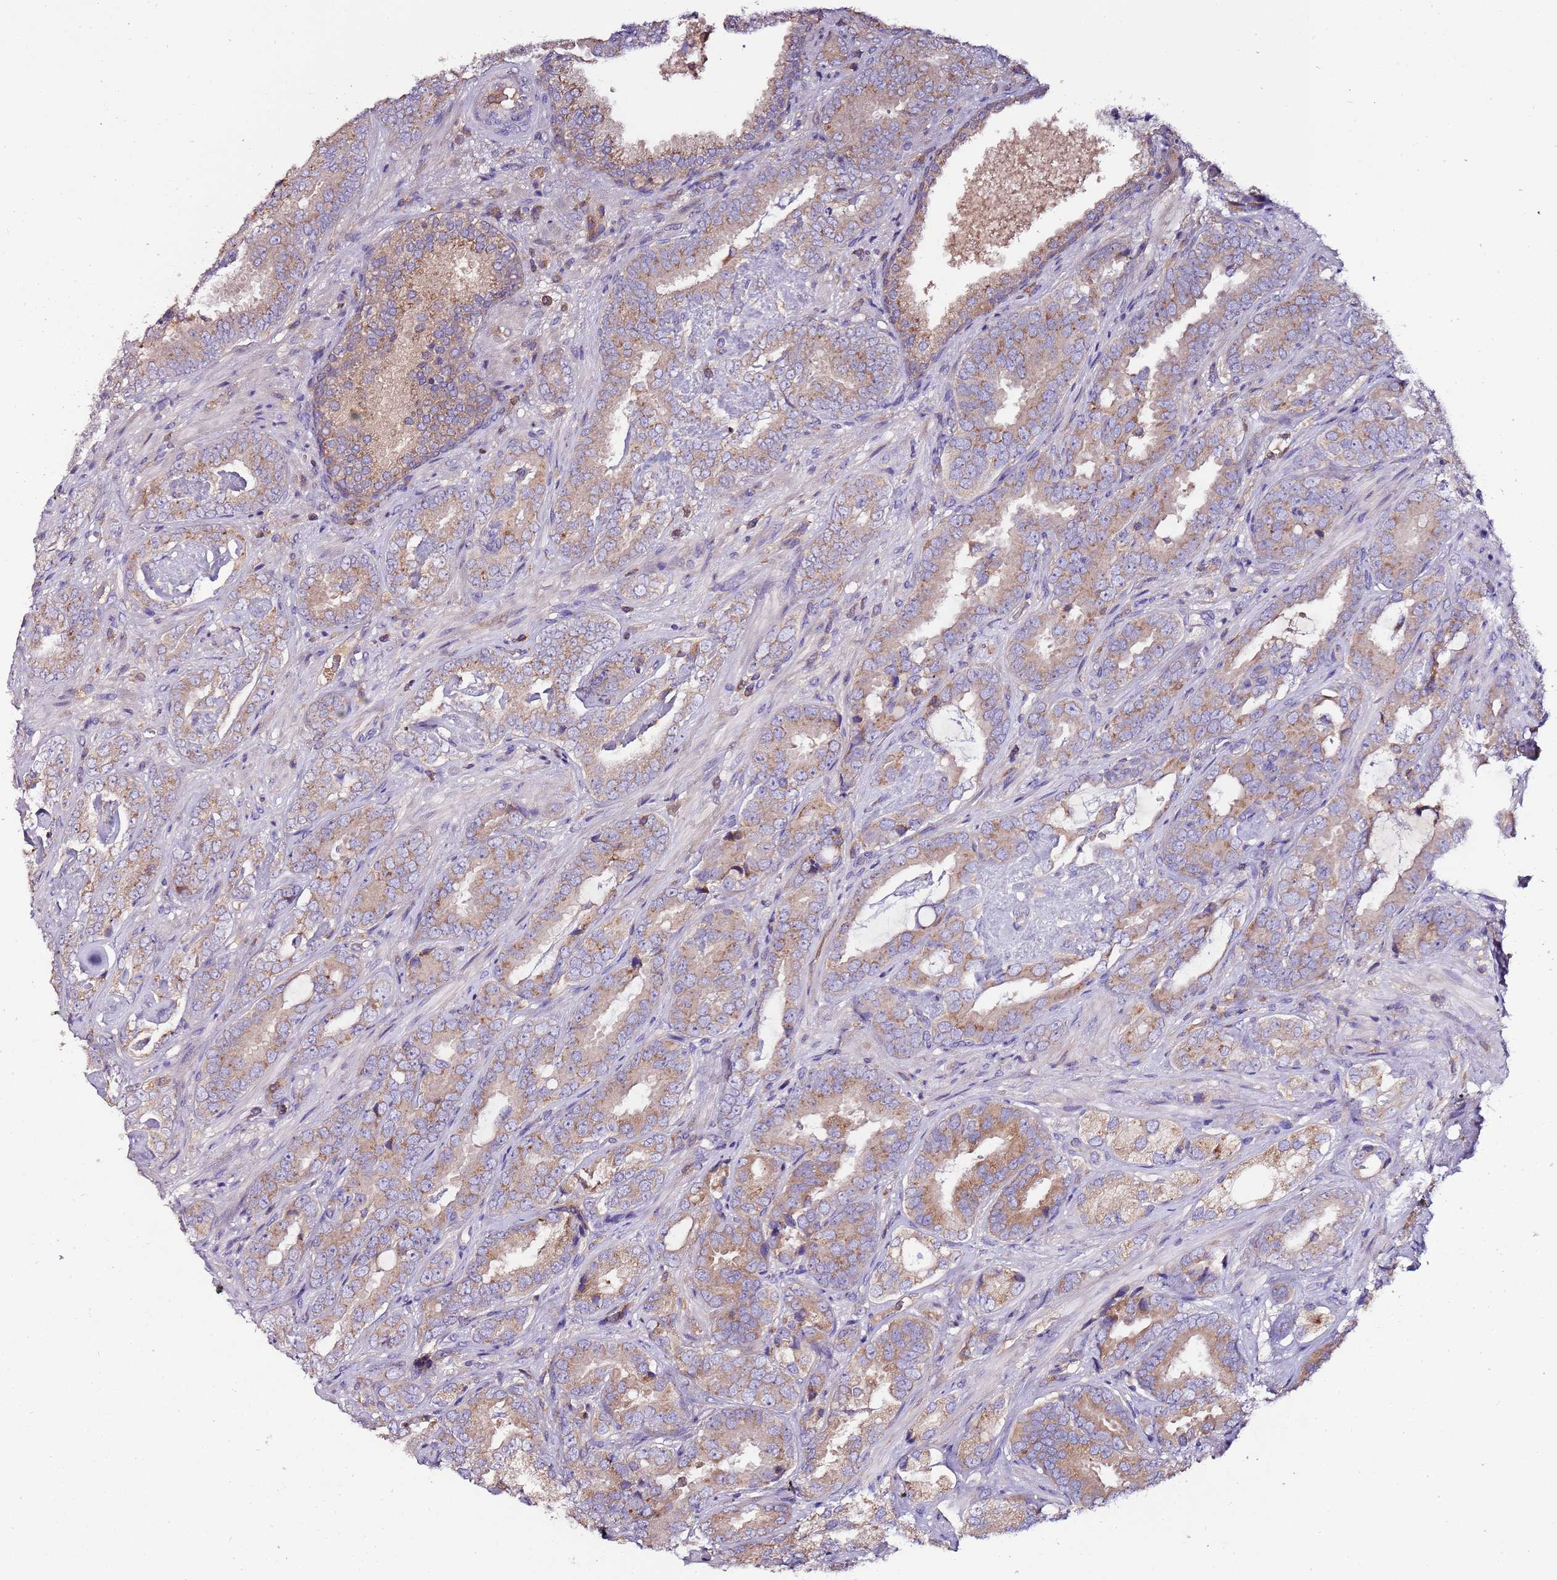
{"staining": {"intensity": "moderate", "quantity": ">75%", "location": "cytoplasmic/membranous"}, "tissue": "prostate cancer", "cell_type": "Tumor cells", "image_type": "cancer", "snomed": [{"axis": "morphology", "description": "Adenocarcinoma, High grade"}, {"axis": "topography", "description": "Prostate"}], "caption": "Immunohistochemical staining of human prostate adenocarcinoma (high-grade) shows medium levels of moderate cytoplasmic/membranous expression in about >75% of tumor cells.", "gene": "IGIP", "patient": {"sex": "male", "age": 71}}